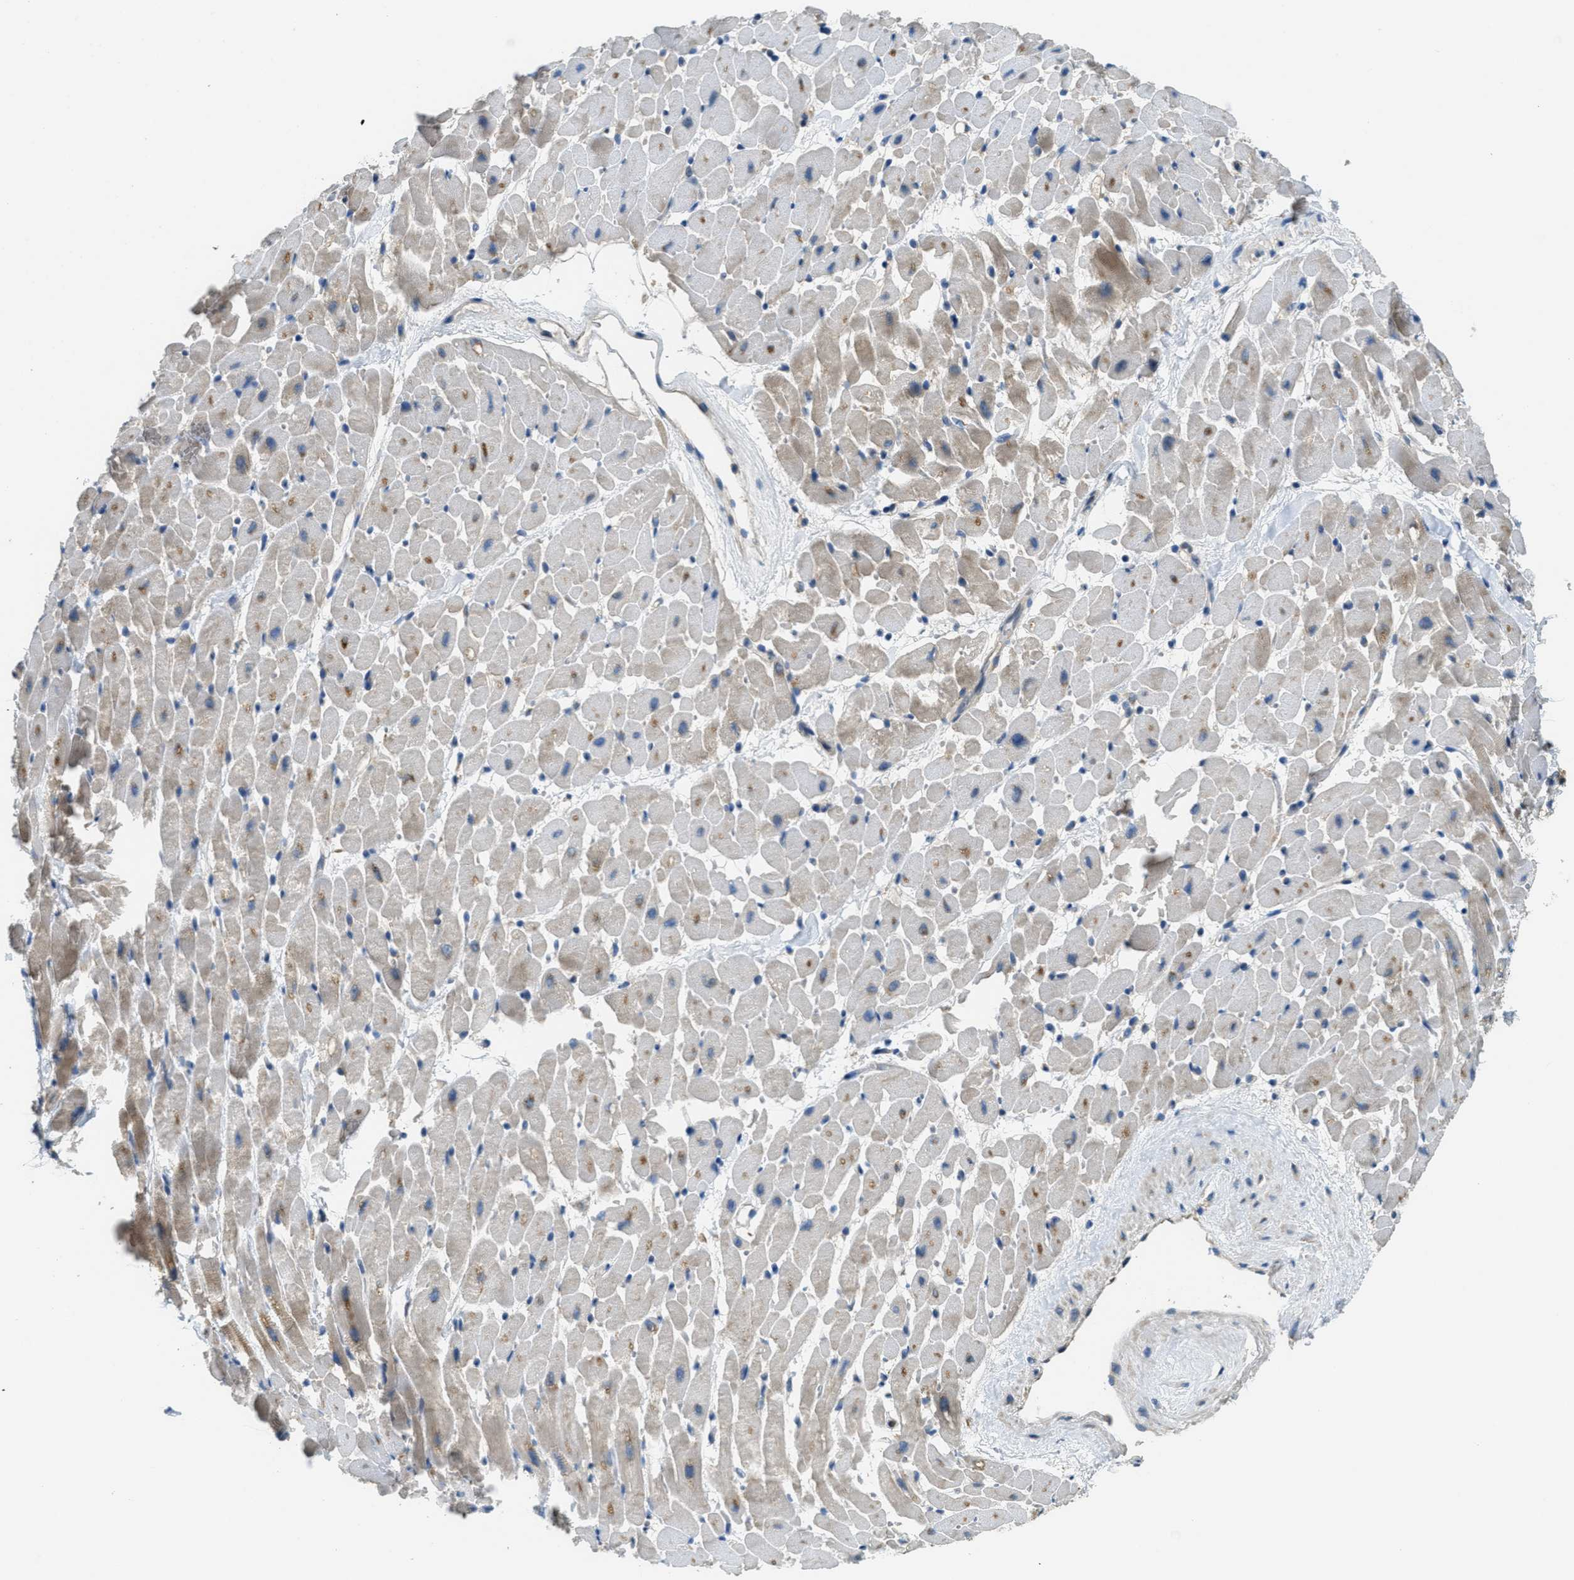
{"staining": {"intensity": "moderate", "quantity": "<25%", "location": "cytoplasmic/membranous"}, "tissue": "heart muscle", "cell_type": "Cardiomyocytes", "image_type": "normal", "snomed": [{"axis": "morphology", "description": "Normal tissue, NOS"}, {"axis": "topography", "description": "Heart"}], "caption": "Normal heart muscle reveals moderate cytoplasmic/membranous expression in about <25% of cardiomyocytes (brown staining indicates protein expression, while blue staining denotes nuclei)..", "gene": "SSR1", "patient": {"sex": "male", "age": 45}}